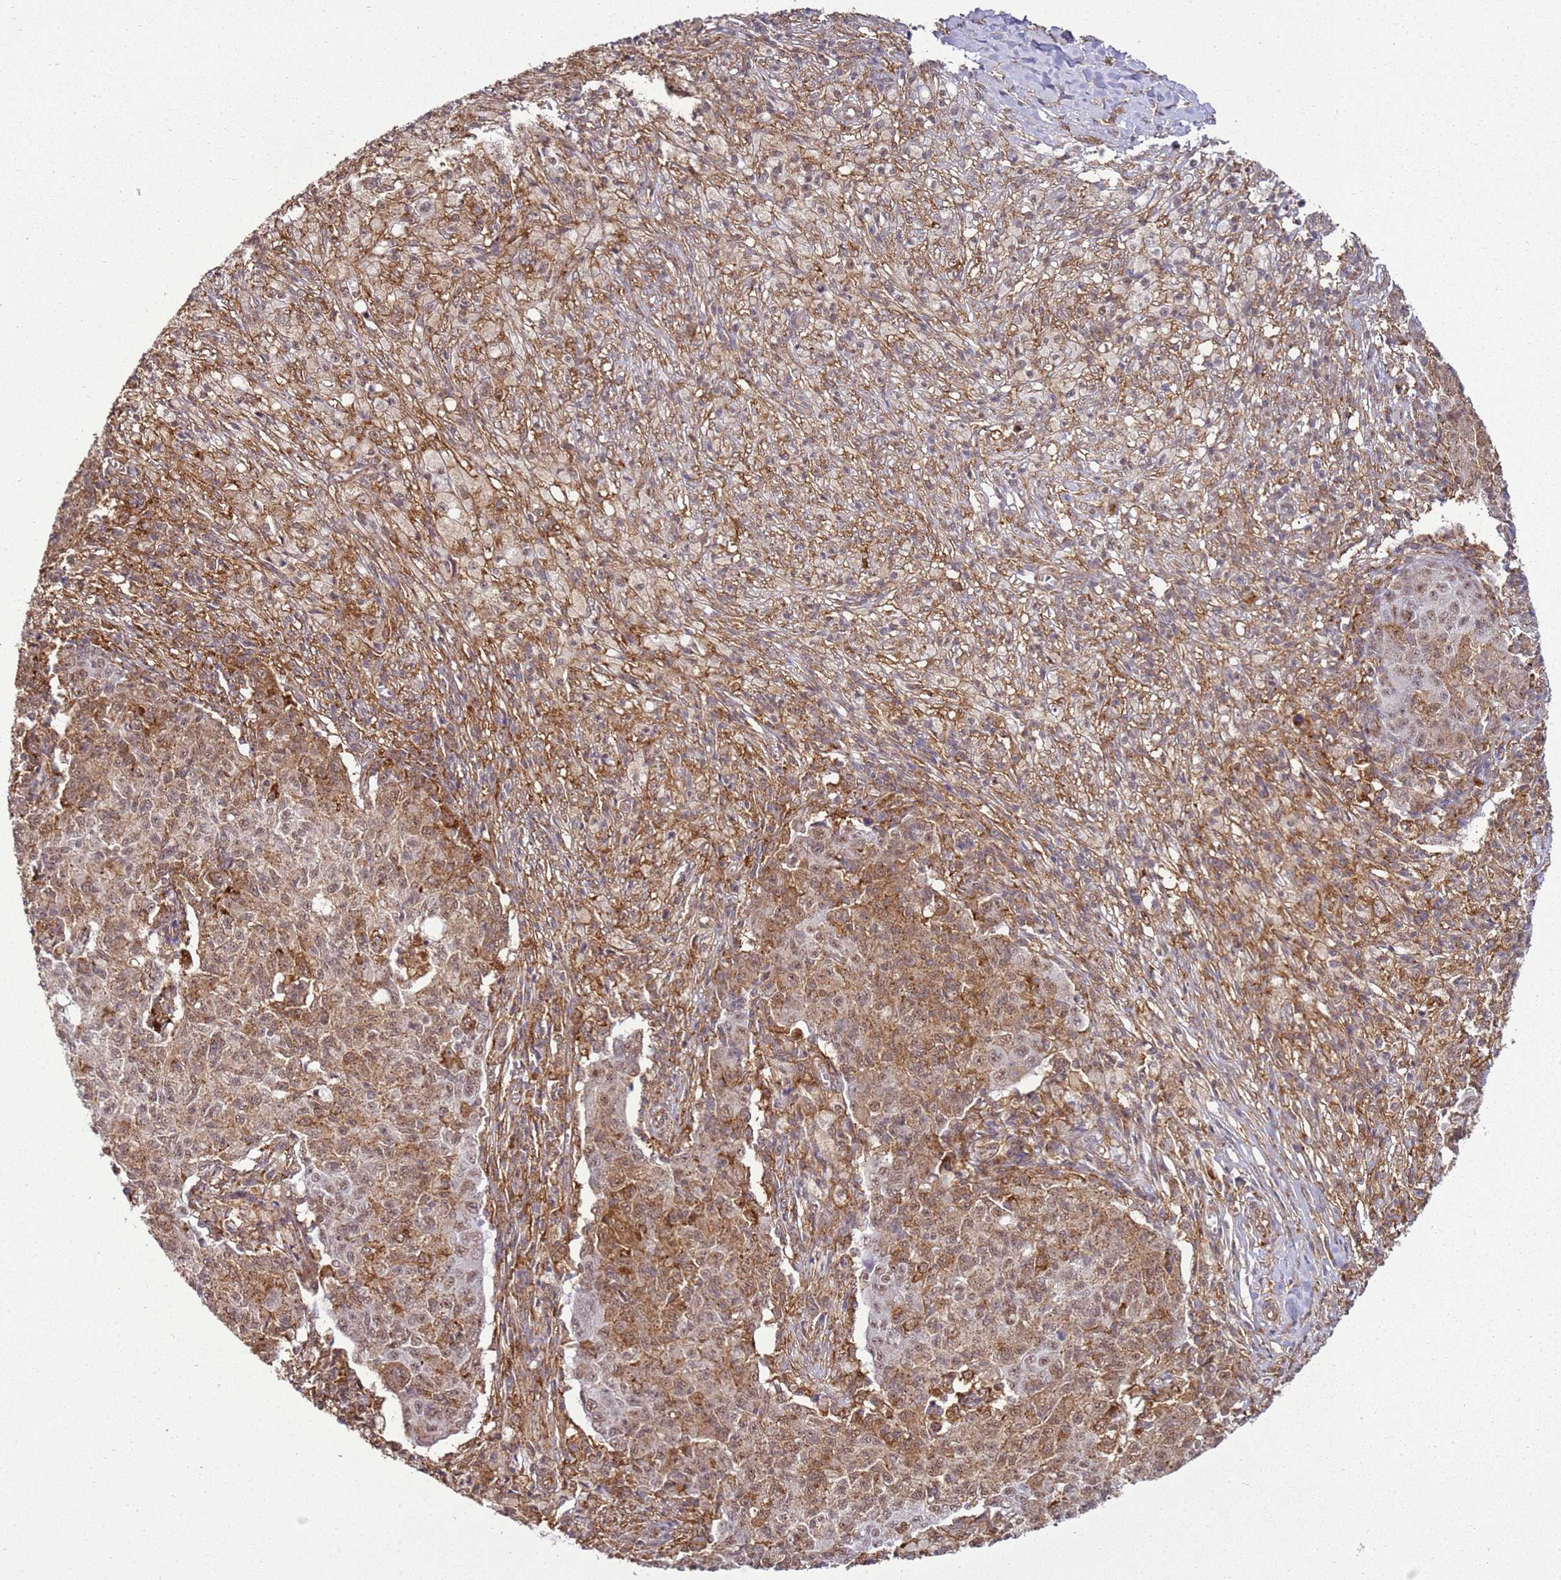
{"staining": {"intensity": "weak", "quantity": ">75%", "location": "nuclear"}, "tissue": "ovarian cancer", "cell_type": "Tumor cells", "image_type": "cancer", "snomed": [{"axis": "morphology", "description": "Carcinoma, endometroid"}, {"axis": "topography", "description": "Ovary"}], "caption": "A low amount of weak nuclear staining is present in about >75% of tumor cells in ovarian cancer tissue. (DAB = brown stain, brightfield microscopy at high magnification).", "gene": "GABRE", "patient": {"sex": "female", "age": 42}}